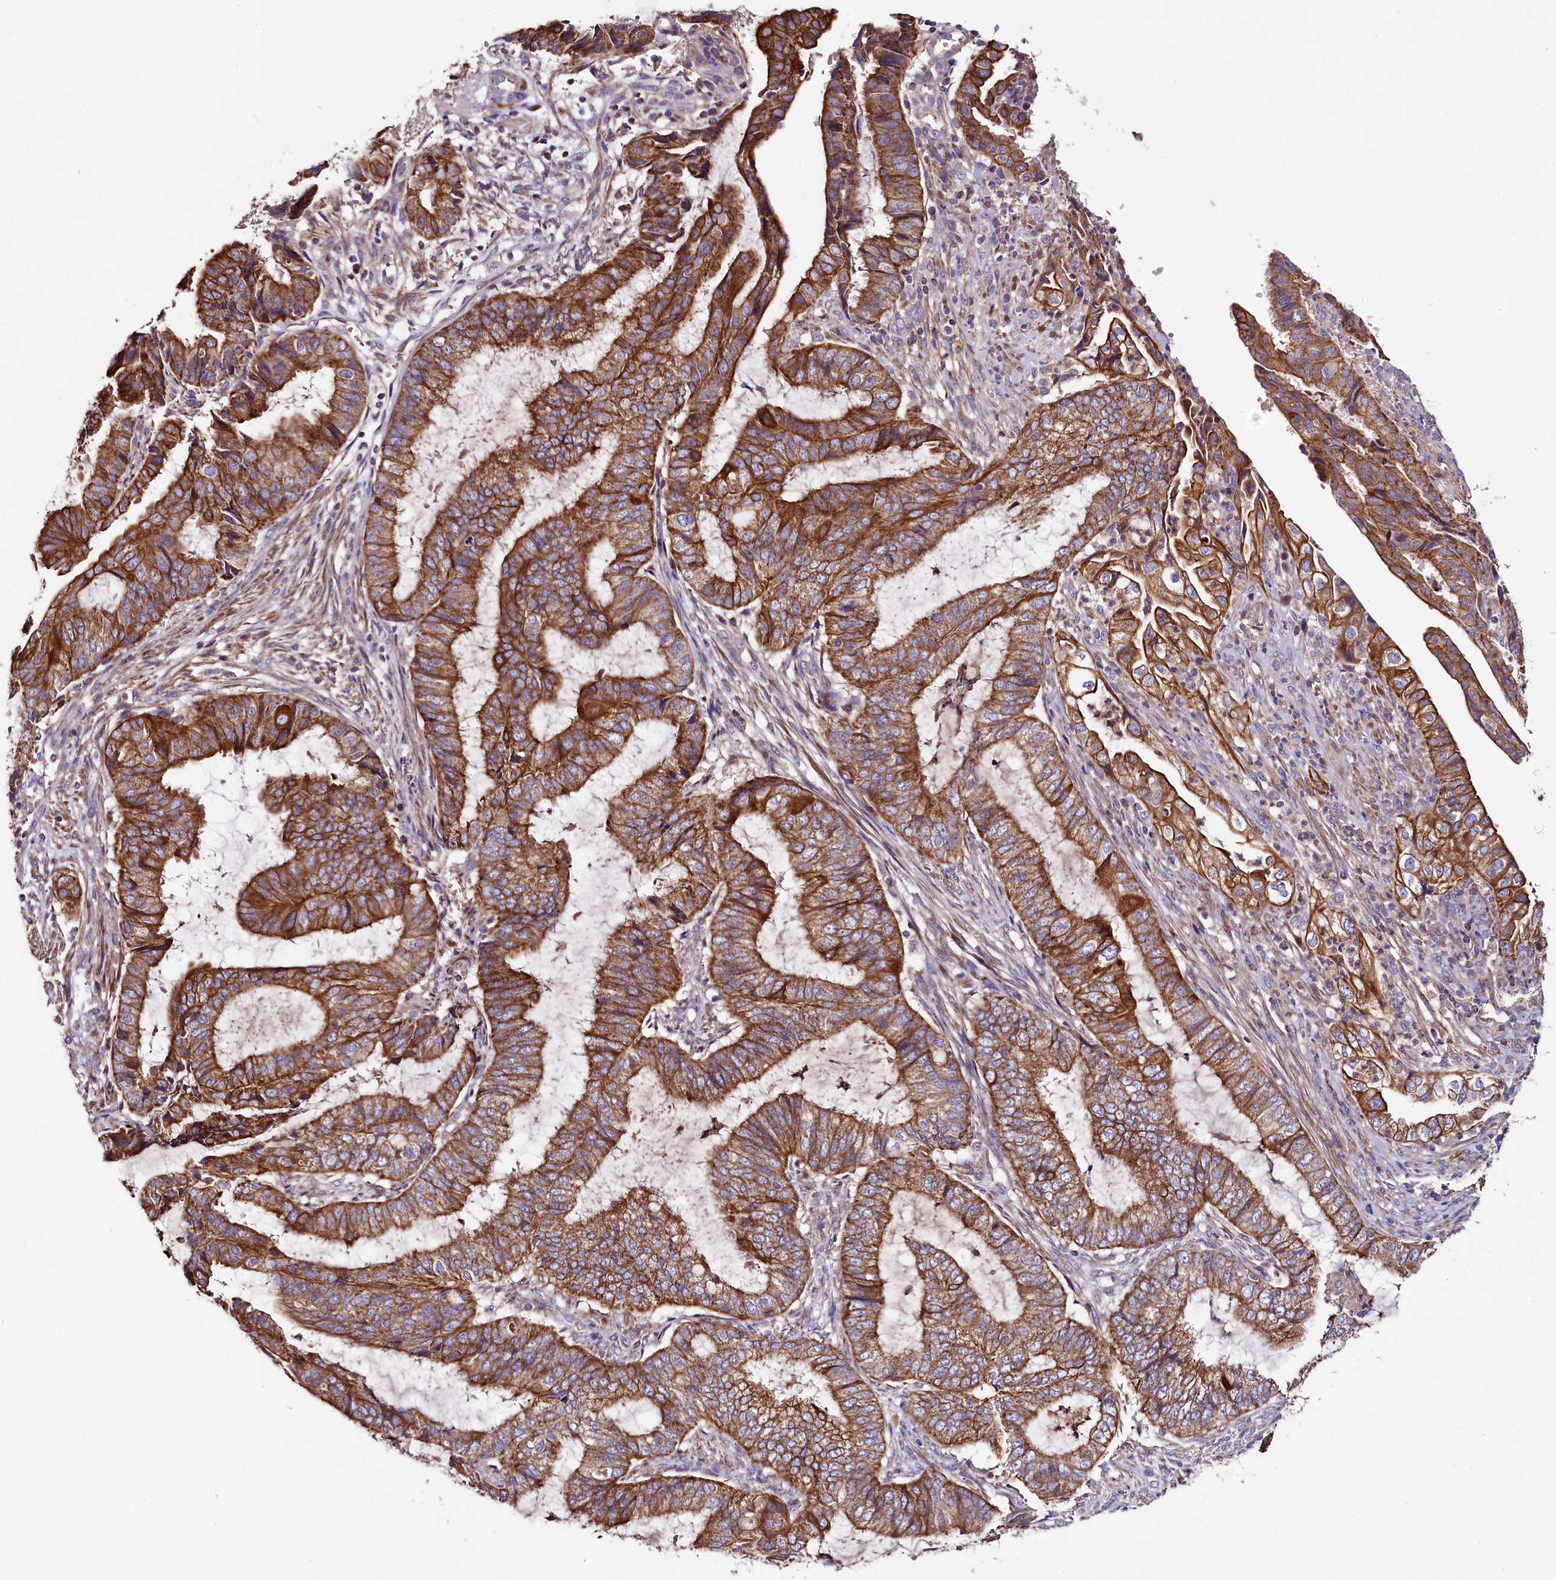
{"staining": {"intensity": "strong", "quantity": ">75%", "location": "cytoplasmic/membranous"}, "tissue": "endometrial cancer", "cell_type": "Tumor cells", "image_type": "cancer", "snomed": [{"axis": "morphology", "description": "Adenocarcinoma, NOS"}, {"axis": "topography", "description": "Endometrium"}], "caption": "Protein staining of endometrial cancer tissue exhibits strong cytoplasmic/membranous positivity in approximately >75% of tumor cells.", "gene": "CLYBL", "patient": {"sex": "female", "age": 51}}